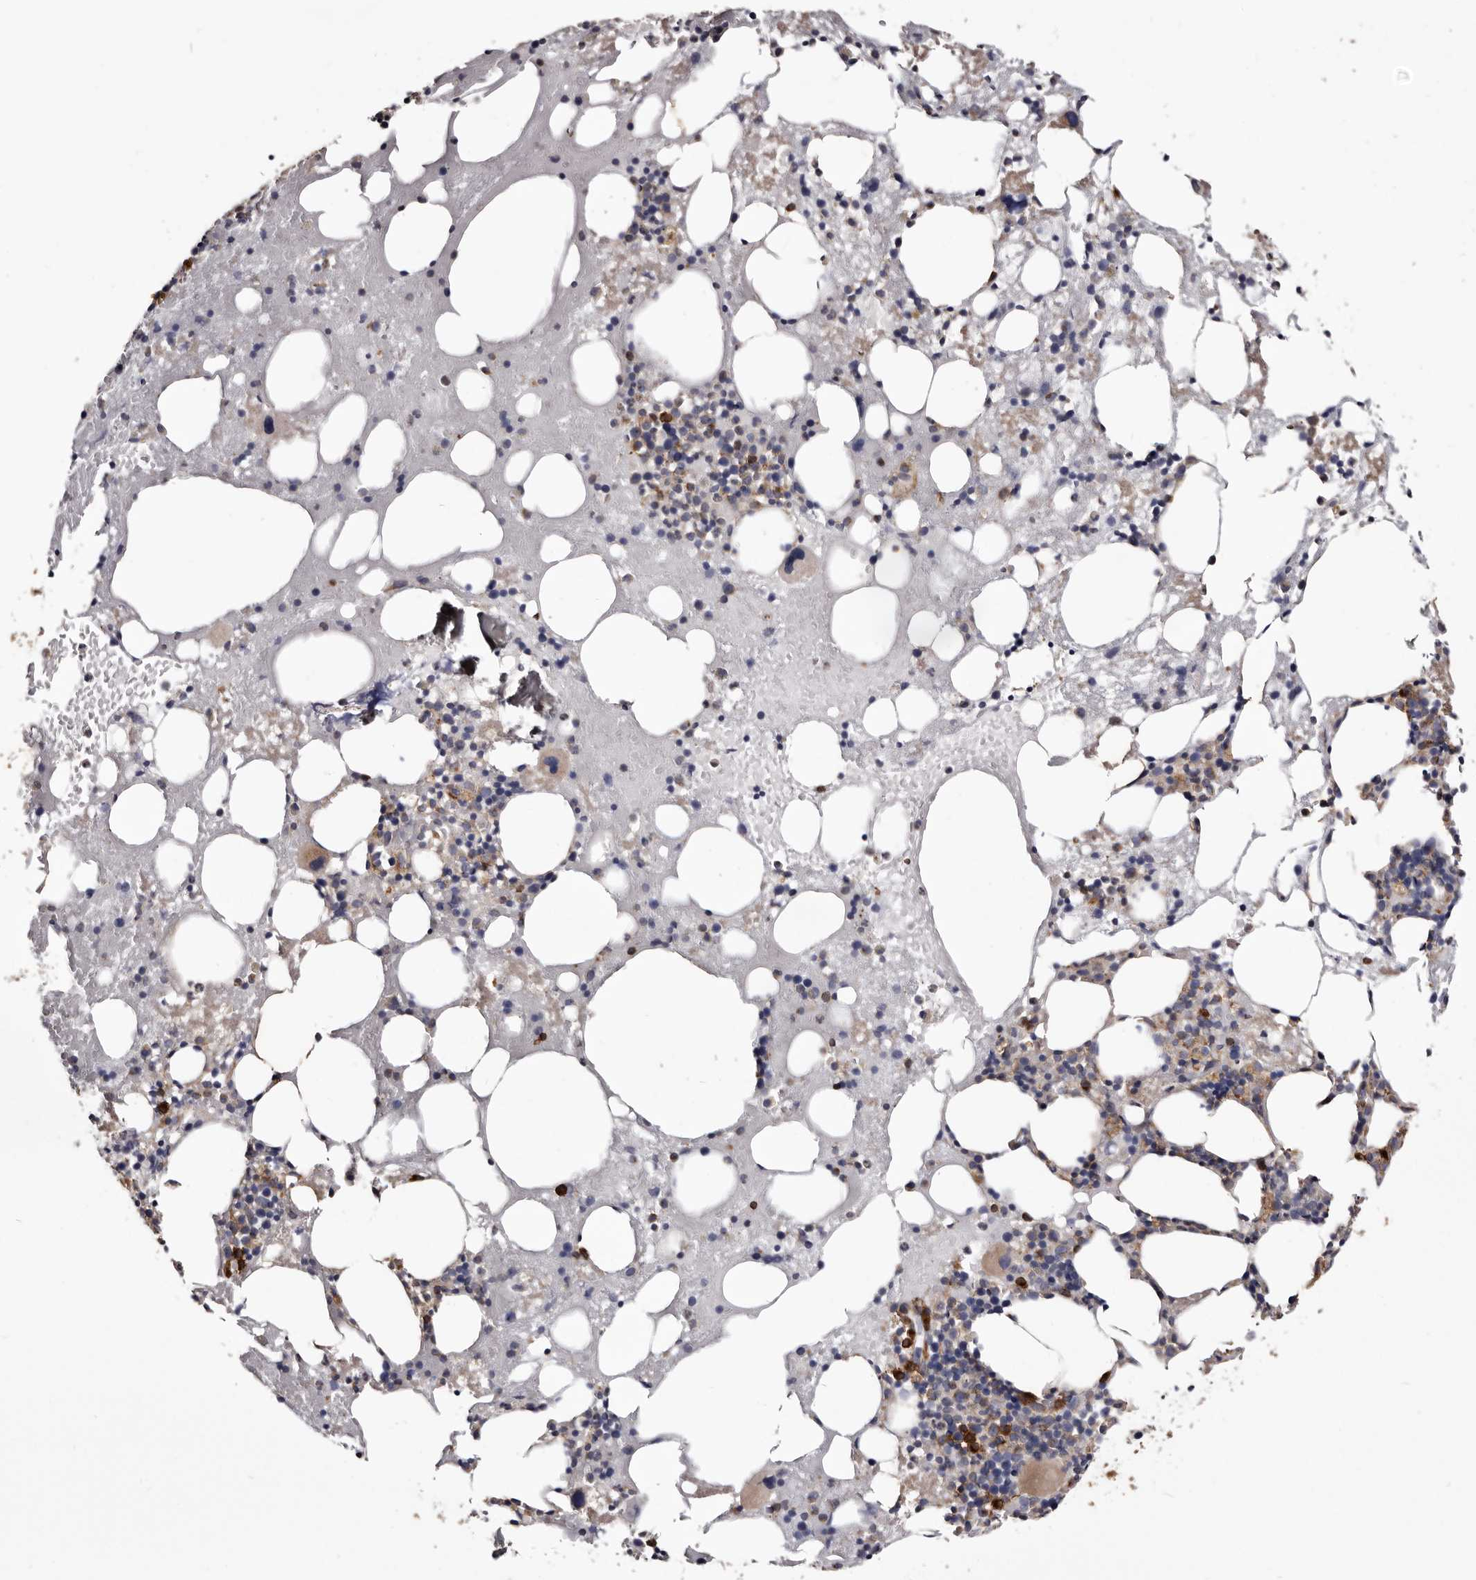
{"staining": {"intensity": "strong", "quantity": "<25%", "location": "cytoplasmic/membranous"}, "tissue": "bone marrow", "cell_type": "Hematopoietic cells", "image_type": "normal", "snomed": [{"axis": "morphology", "description": "Normal tissue, NOS"}, {"axis": "topography", "description": "Bone marrow"}], "caption": "Normal bone marrow was stained to show a protein in brown. There is medium levels of strong cytoplasmic/membranous positivity in approximately <25% of hematopoietic cells.", "gene": "TPD52", "patient": {"sex": "male", "age": 48}}